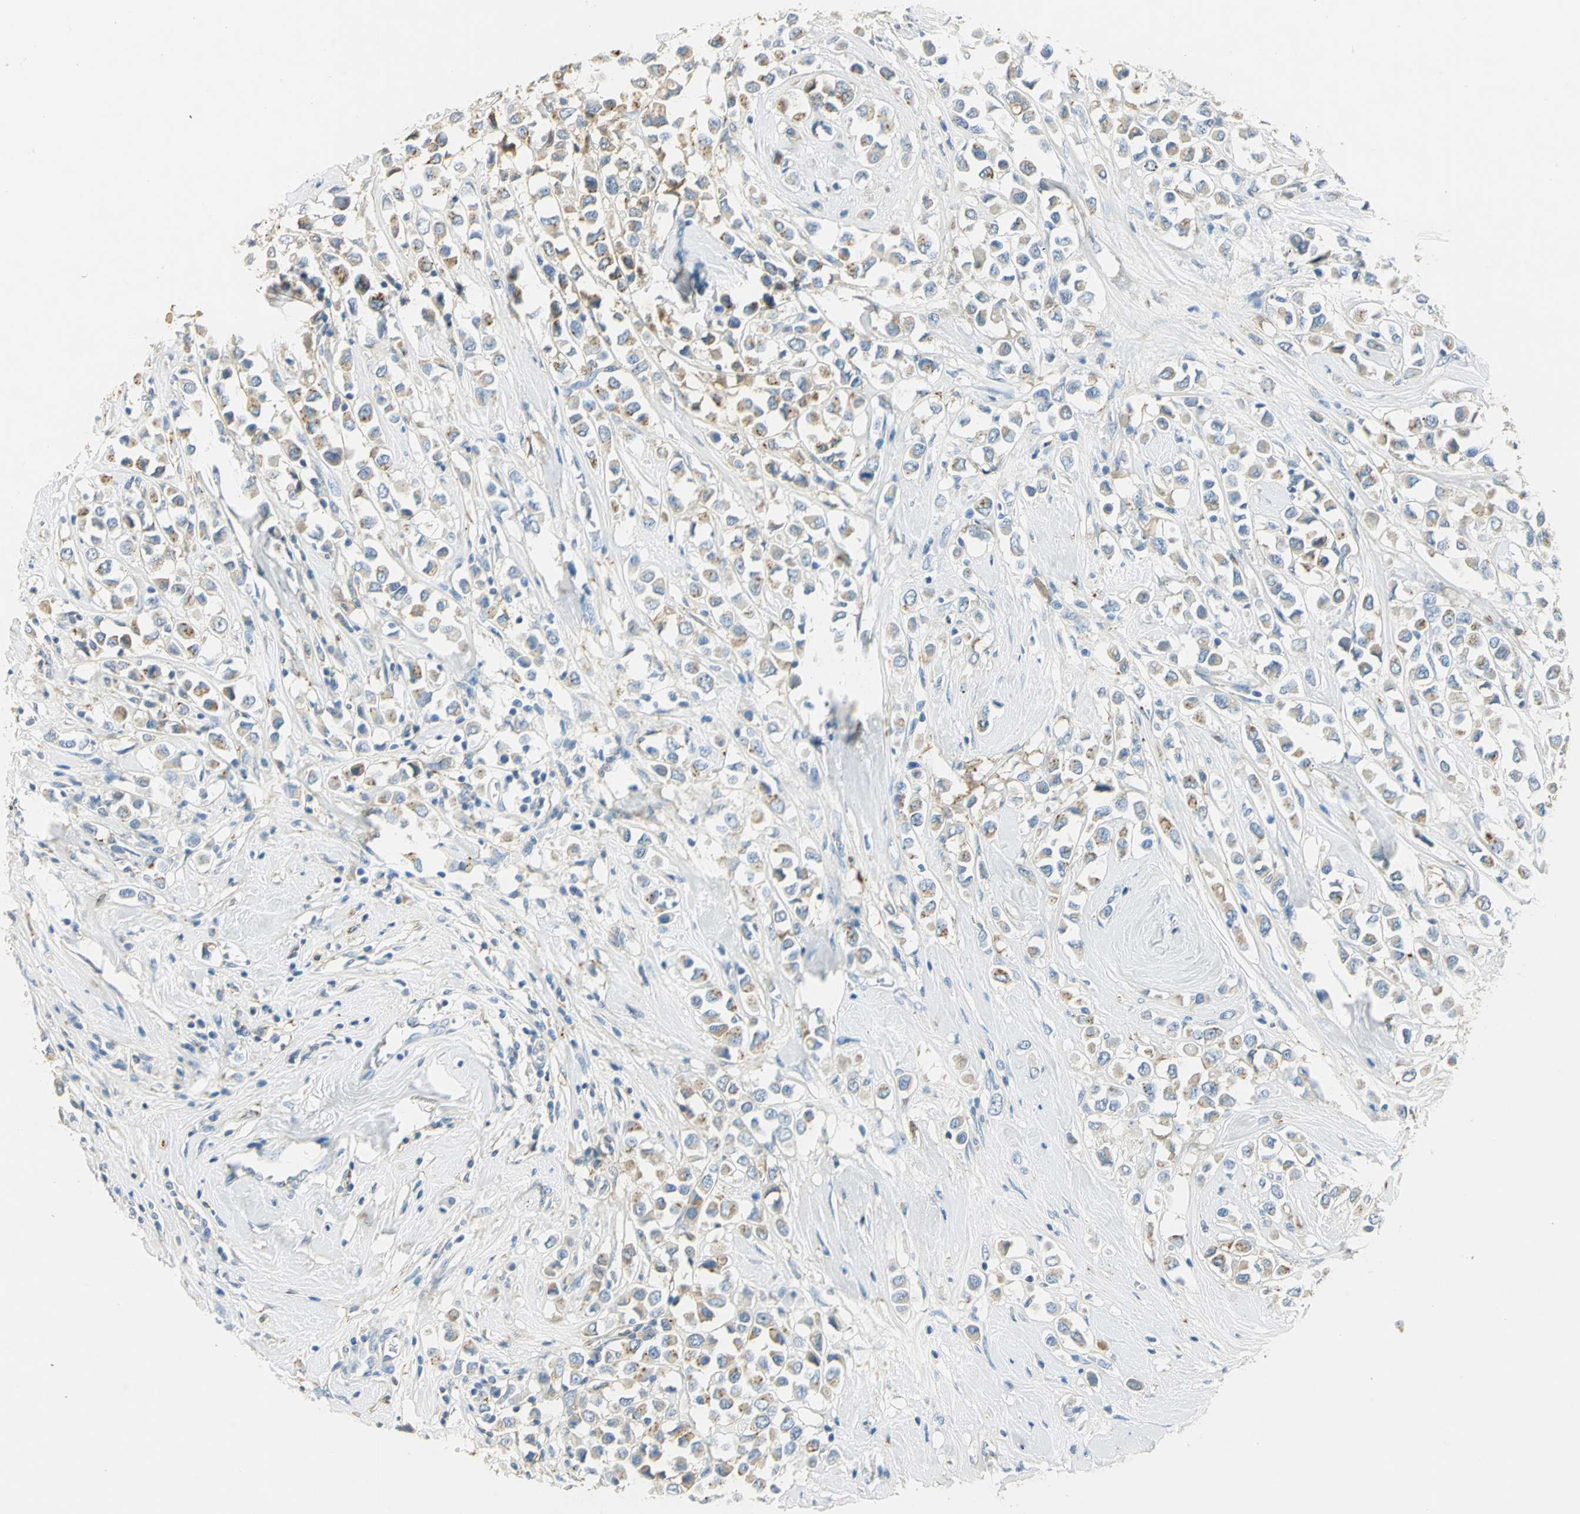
{"staining": {"intensity": "weak", "quantity": "25%-75%", "location": "cytoplasmic/membranous"}, "tissue": "breast cancer", "cell_type": "Tumor cells", "image_type": "cancer", "snomed": [{"axis": "morphology", "description": "Duct carcinoma"}, {"axis": "topography", "description": "Breast"}], "caption": "This is a histology image of immunohistochemistry staining of breast cancer (intraductal carcinoma), which shows weak positivity in the cytoplasmic/membranous of tumor cells.", "gene": "ANXA4", "patient": {"sex": "female", "age": 61}}